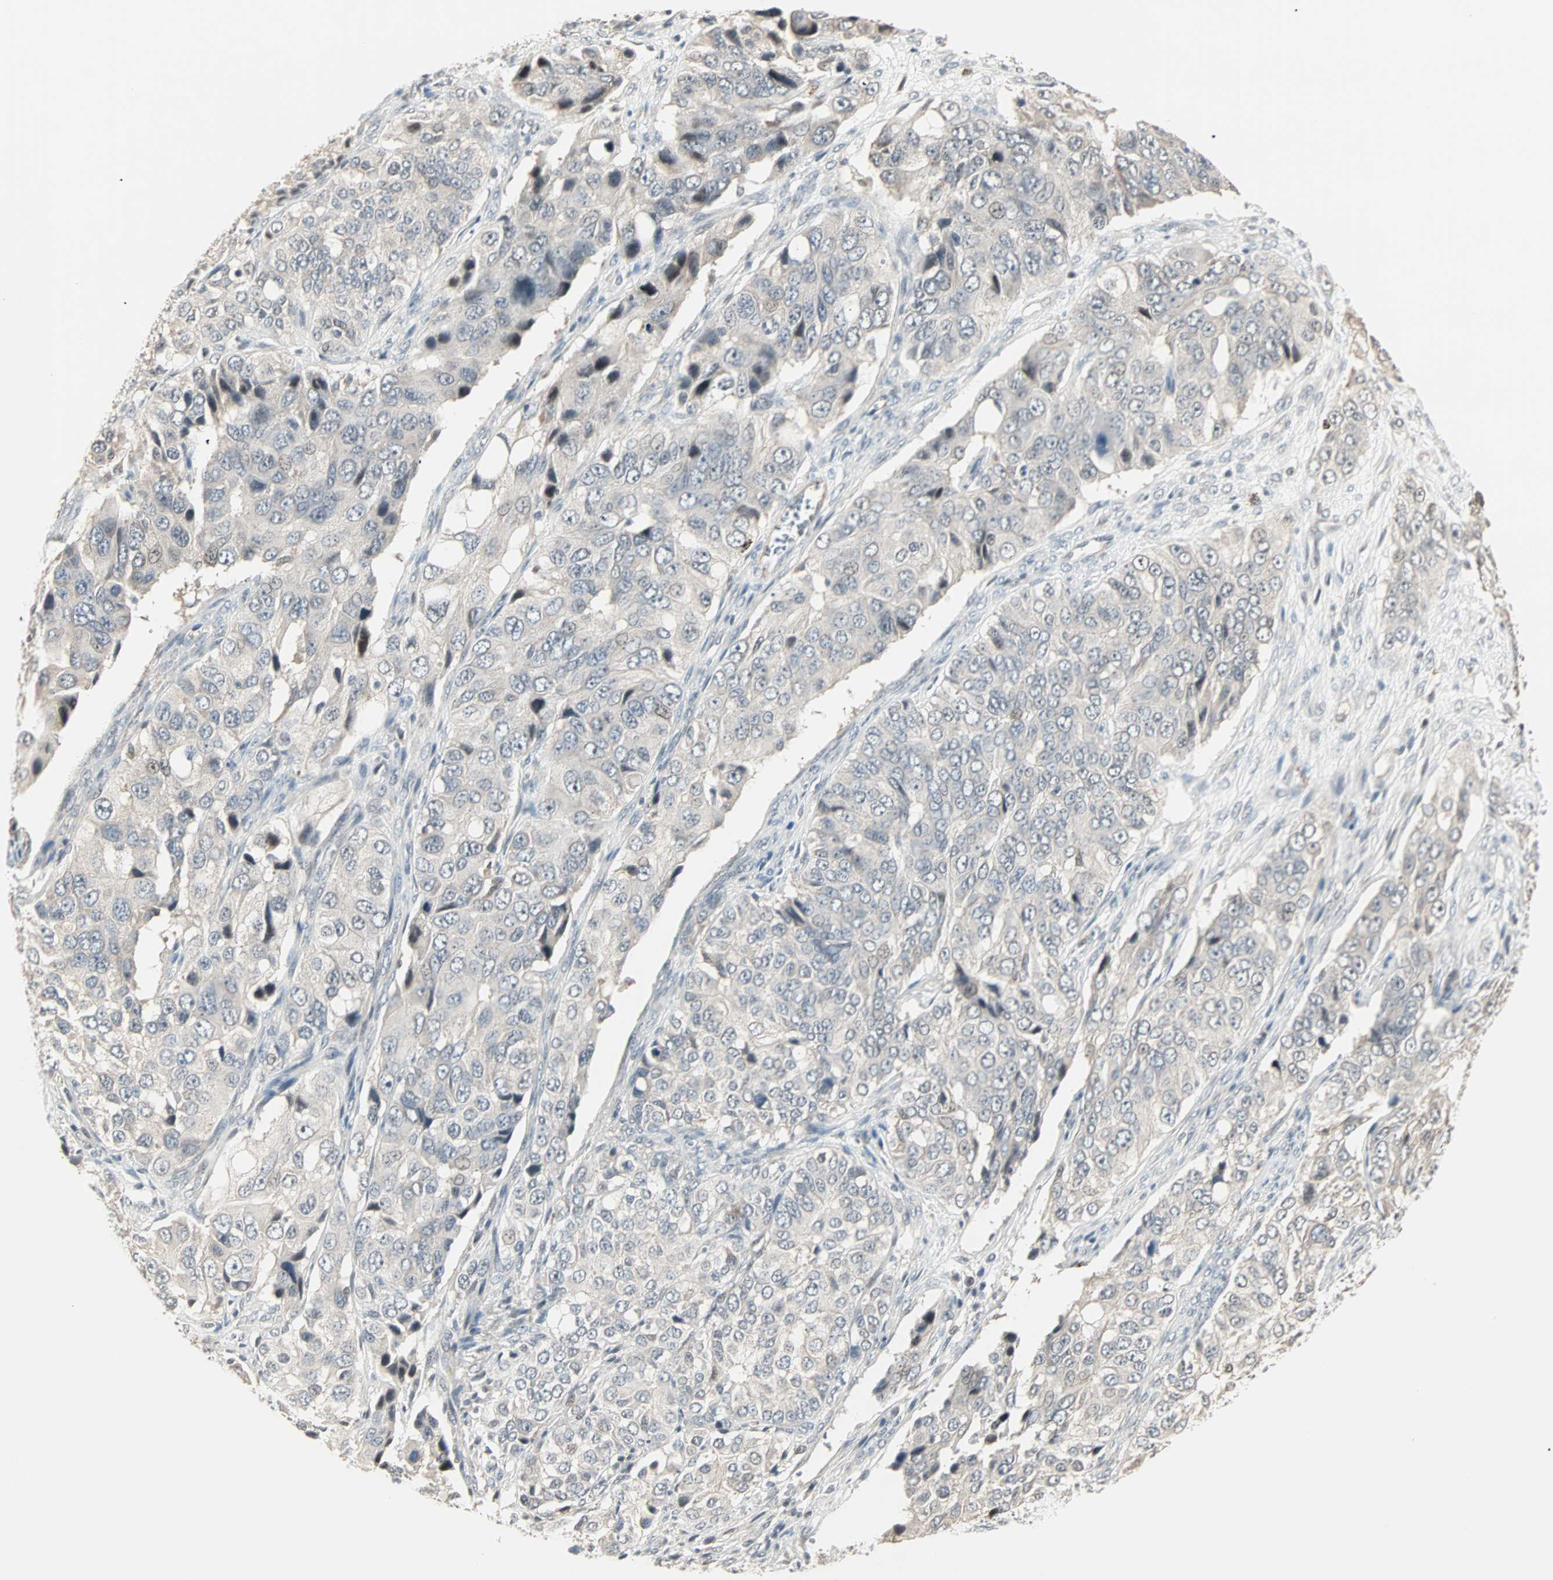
{"staining": {"intensity": "weak", "quantity": "25%-75%", "location": "cytoplasmic/membranous,nuclear"}, "tissue": "ovarian cancer", "cell_type": "Tumor cells", "image_type": "cancer", "snomed": [{"axis": "morphology", "description": "Carcinoma, endometroid"}, {"axis": "topography", "description": "Ovary"}], "caption": "Immunohistochemical staining of human endometroid carcinoma (ovarian) displays weak cytoplasmic/membranous and nuclear protein staining in approximately 25%-75% of tumor cells.", "gene": "KDM4A", "patient": {"sex": "female", "age": 51}}